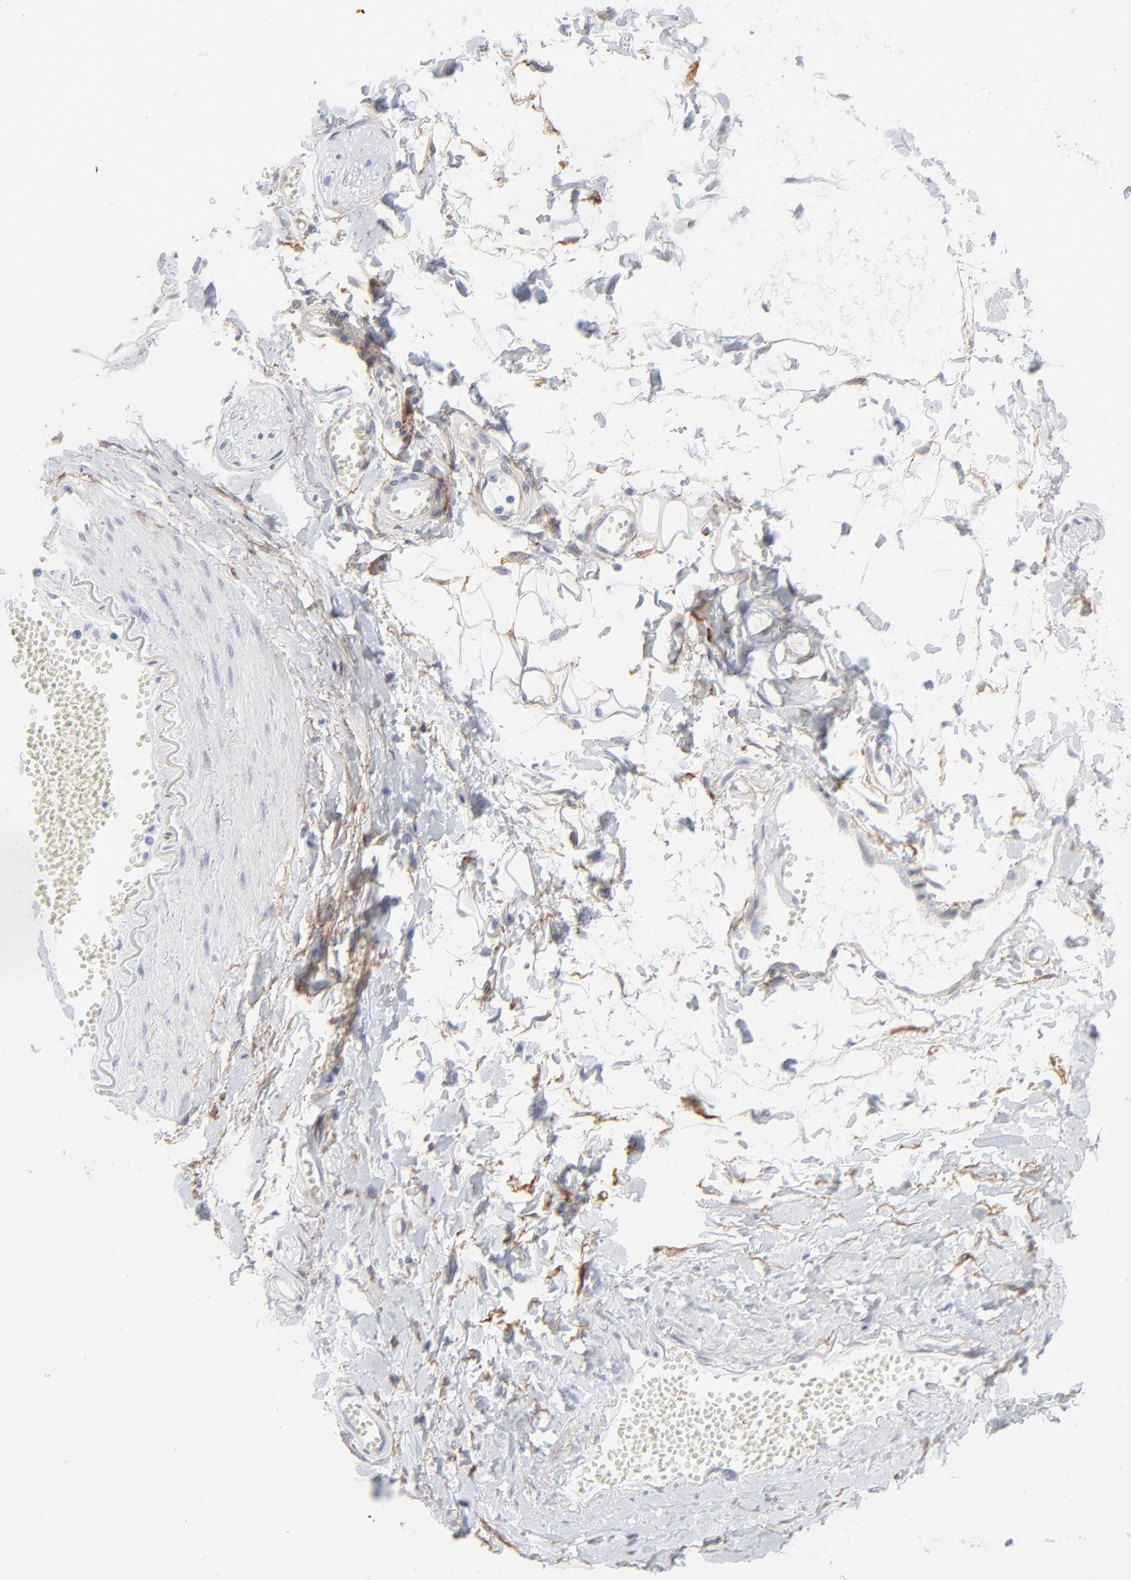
{"staining": {"intensity": "negative", "quantity": "none", "location": "none"}, "tissue": "adipose tissue", "cell_type": "Adipocytes", "image_type": "normal", "snomed": [{"axis": "morphology", "description": "Normal tissue, NOS"}, {"axis": "morphology", "description": "Adenocarcinoma, NOS"}, {"axis": "topography", "description": "Colon"}, {"axis": "topography", "description": "Peripheral nerve tissue"}], "caption": "The IHC image has no significant positivity in adipocytes of adipose tissue.", "gene": "PDGFRB", "patient": {"sex": "male", "age": 14}}